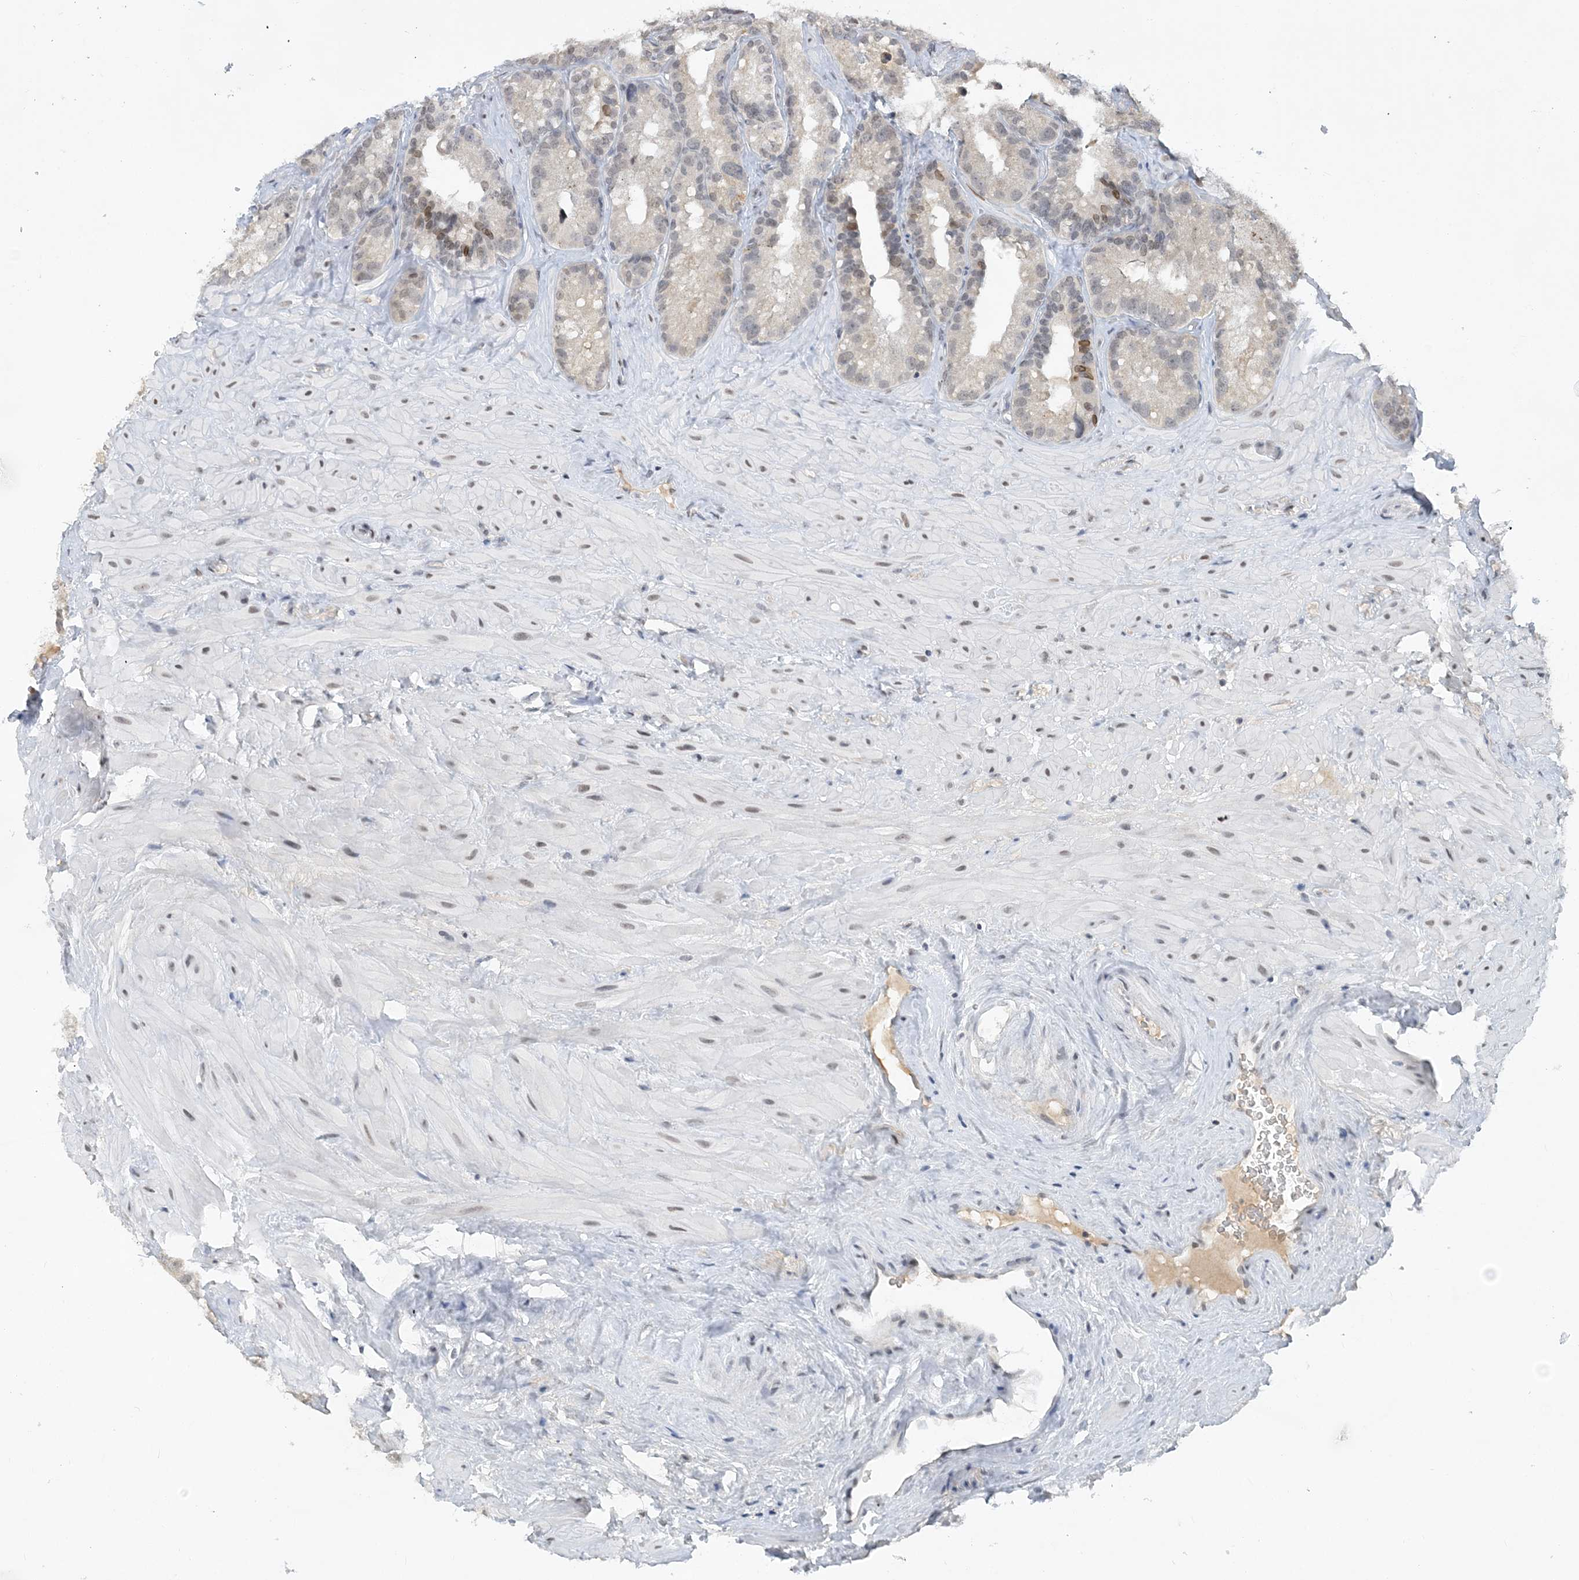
{"staining": {"intensity": "weak", "quantity": "25%-75%", "location": "nuclear"}, "tissue": "seminal vesicle", "cell_type": "Glandular cells", "image_type": "normal", "snomed": [{"axis": "morphology", "description": "Normal tissue, NOS"}, {"axis": "topography", "description": "Prostate"}, {"axis": "topography", "description": "Seminal veicle"}], "caption": "Immunohistochemistry image of normal seminal vesicle: seminal vesicle stained using immunohistochemistry demonstrates low levels of weak protein expression localized specifically in the nuclear of glandular cells, appearing as a nuclear brown color.", "gene": "KMT2D", "patient": {"sex": "male", "age": 68}}